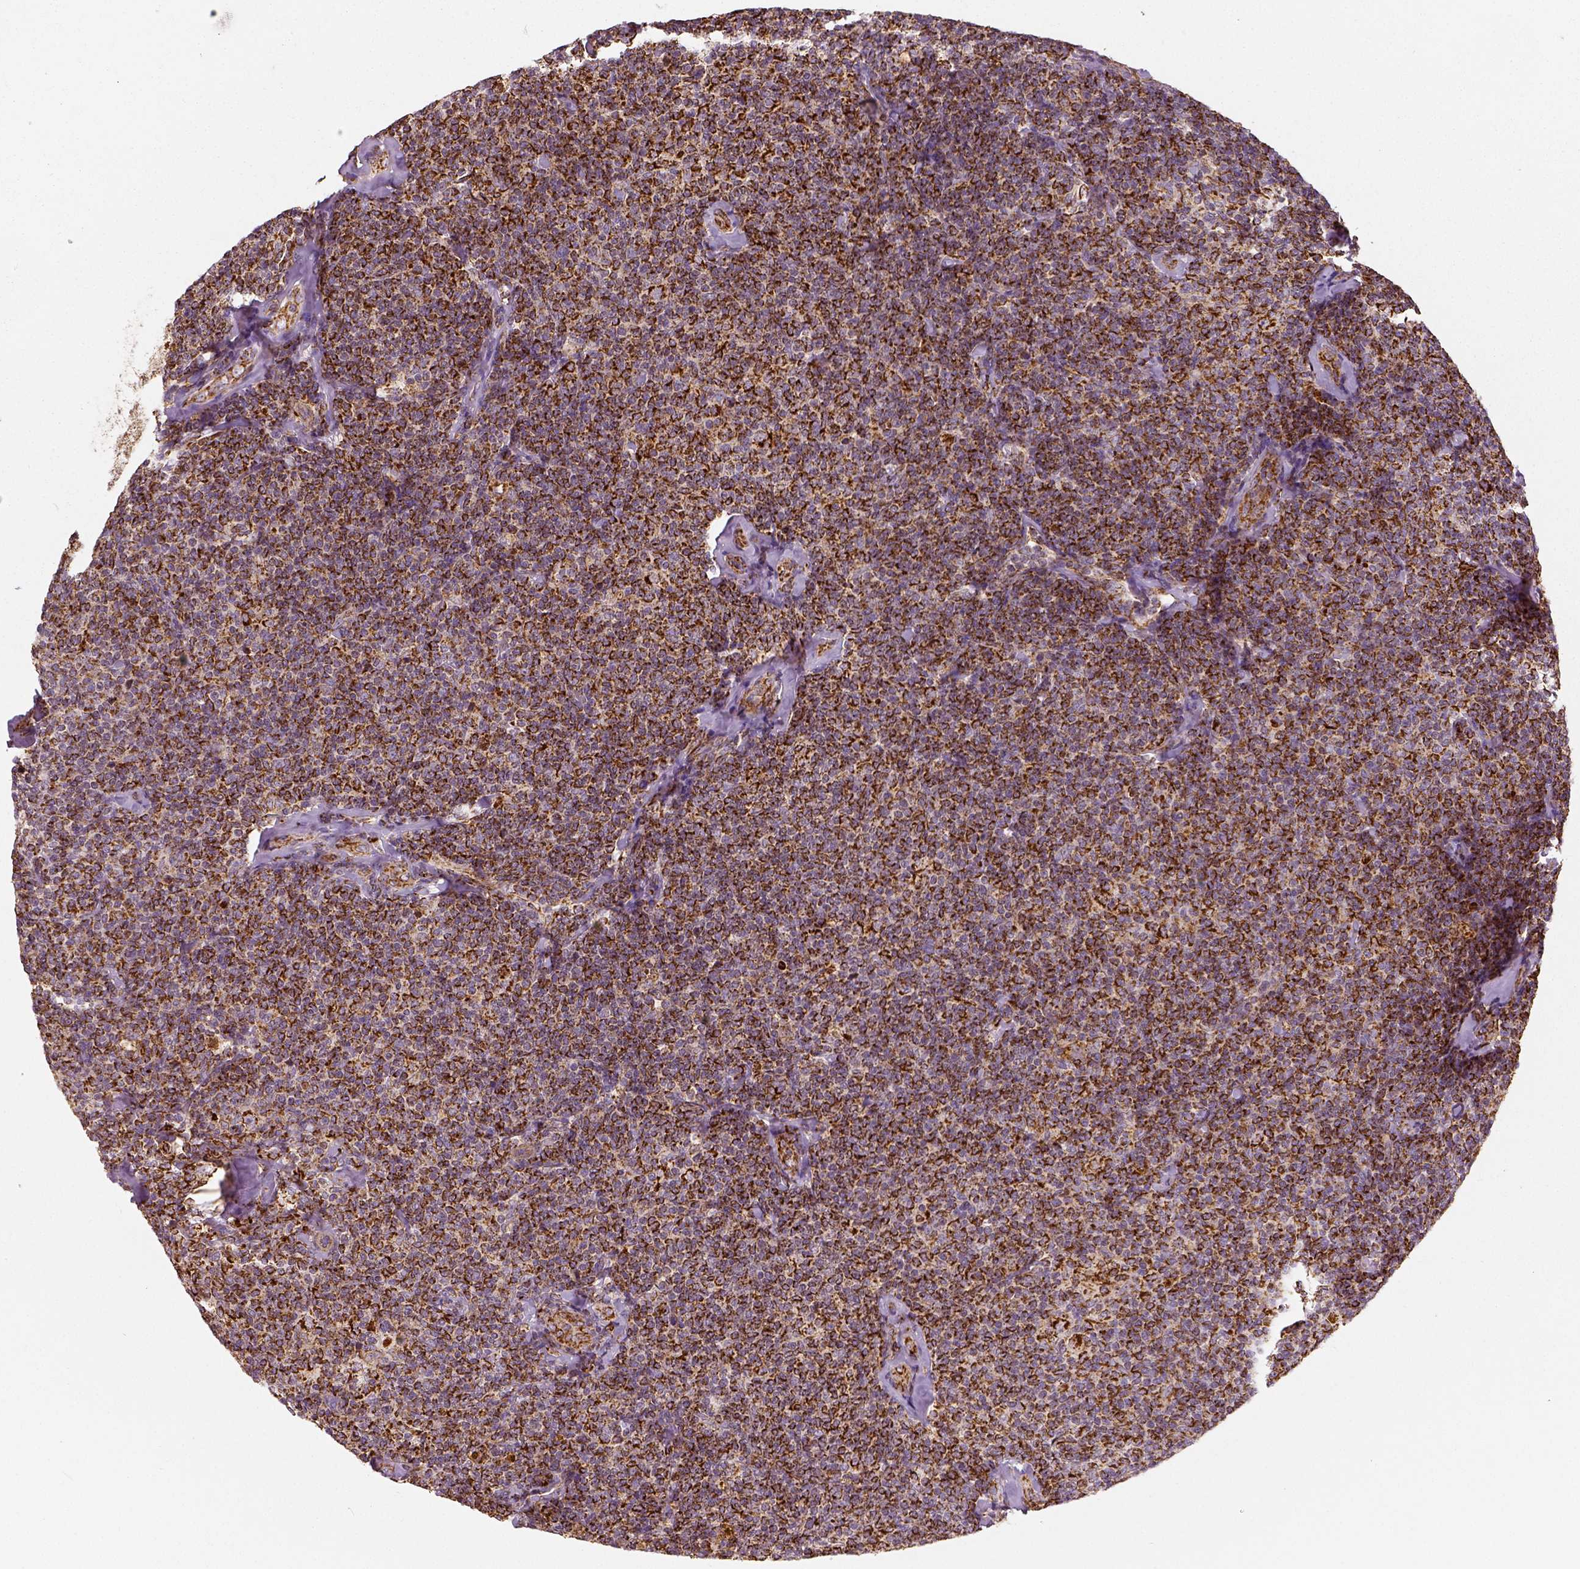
{"staining": {"intensity": "strong", "quantity": ">75%", "location": "cytoplasmic/membranous"}, "tissue": "lymphoma", "cell_type": "Tumor cells", "image_type": "cancer", "snomed": [{"axis": "morphology", "description": "Malignant lymphoma, non-Hodgkin's type, Low grade"}, {"axis": "topography", "description": "Lymph node"}], "caption": "Immunohistochemical staining of human low-grade malignant lymphoma, non-Hodgkin's type reveals high levels of strong cytoplasmic/membranous expression in about >75% of tumor cells.", "gene": "PGAM5", "patient": {"sex": "female", "age": 56}}